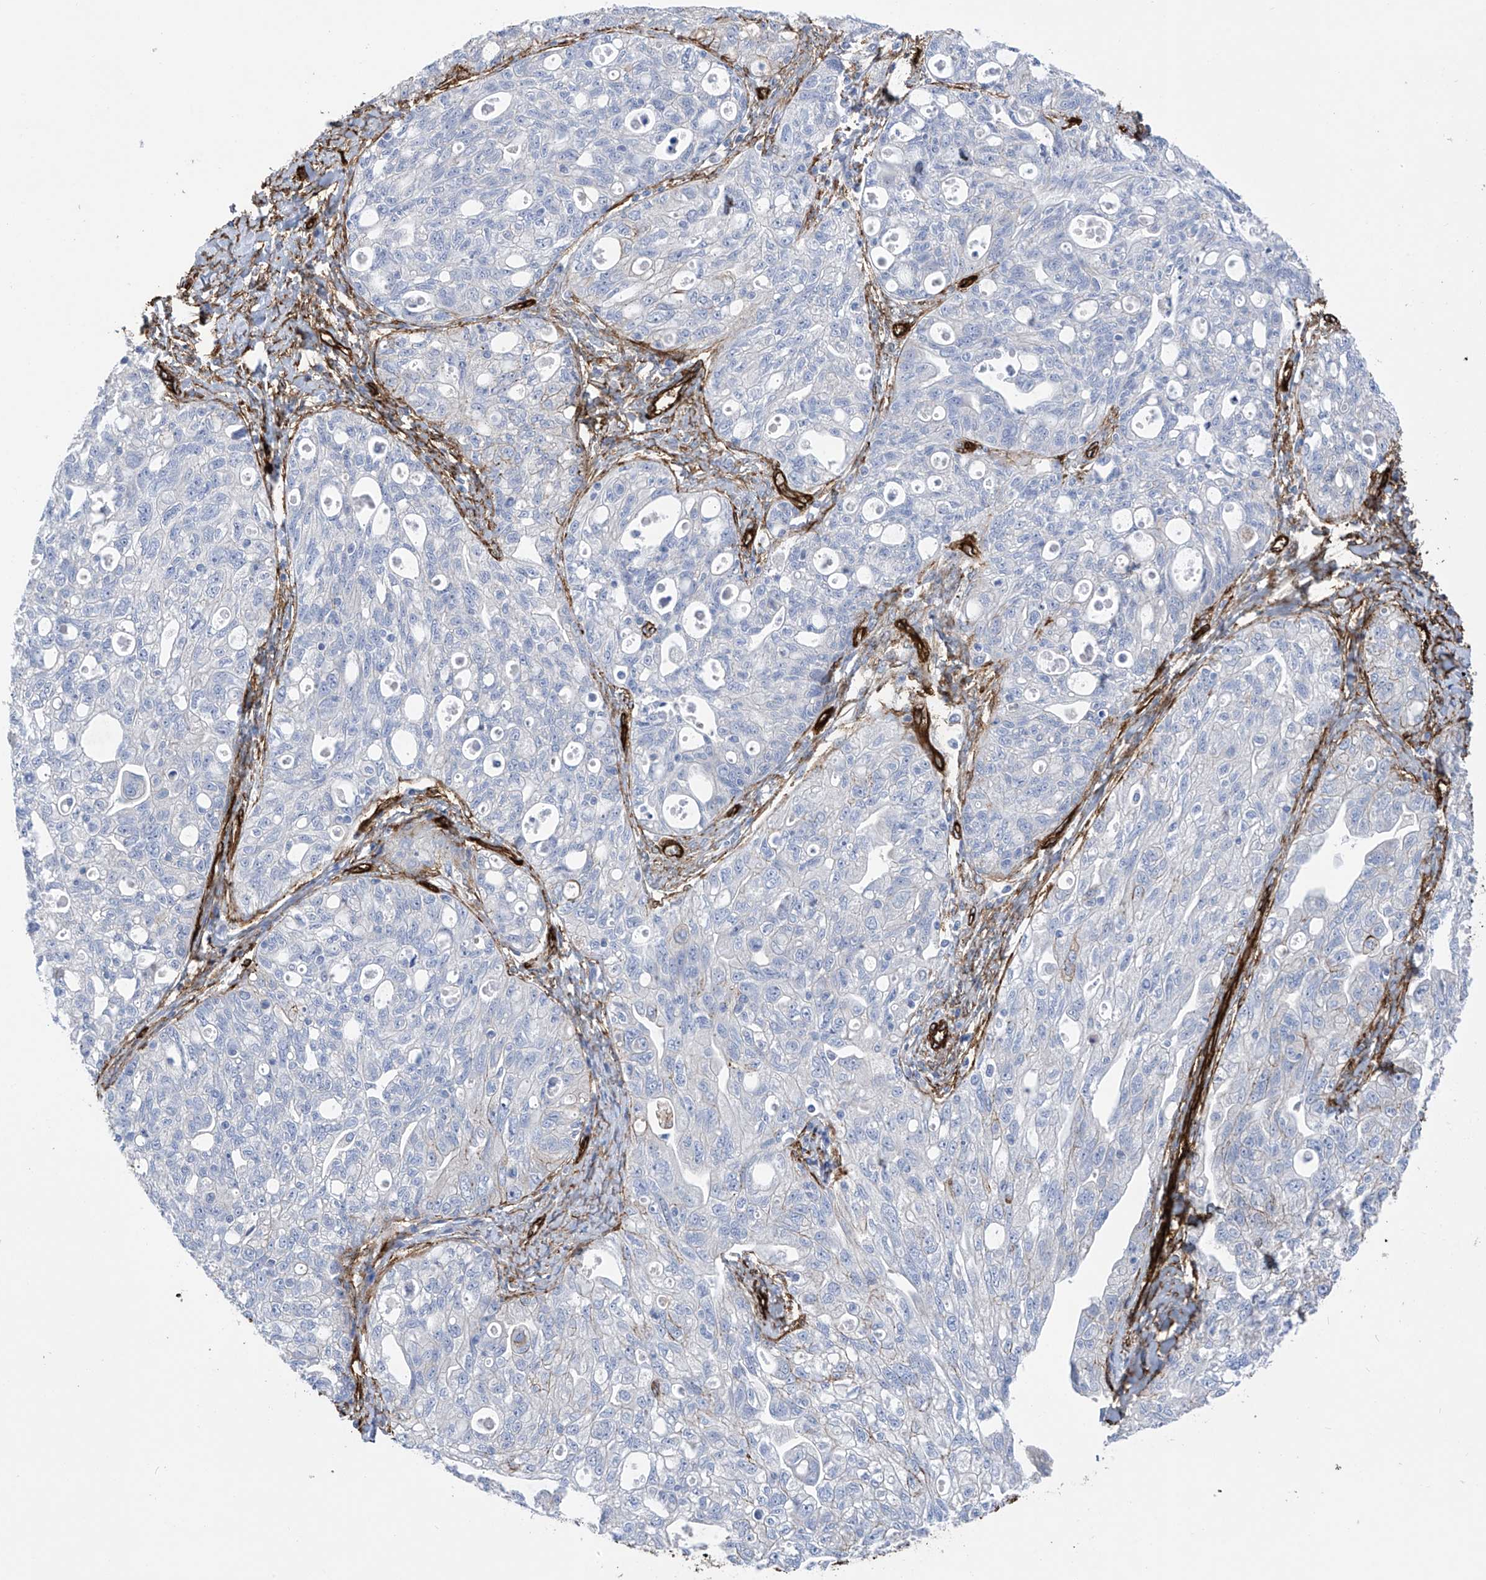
{"staining": {"intensity": "negative", "quantity": "none", "location": "none"}, "tissue": "ovarian cancer", "cell_type": "Tumor cells", "image_type": "cancer", "snomed": [{"axis": "morphology", "description": "Carcinoma, NOS"}, {"axis": "morphology", "description": "Cystadenocarcinoma, serous, NOS"}, {"axis": "topography", "description": "Ovary"}], "caption": "This is a histopathology image of immunohistochemistry staining of ovarian serous cystadenocarcinoma, which shows no positivity in tumor cells.", "gene": "UBTD1", "patient": {"sex": "female", "age": 69}}